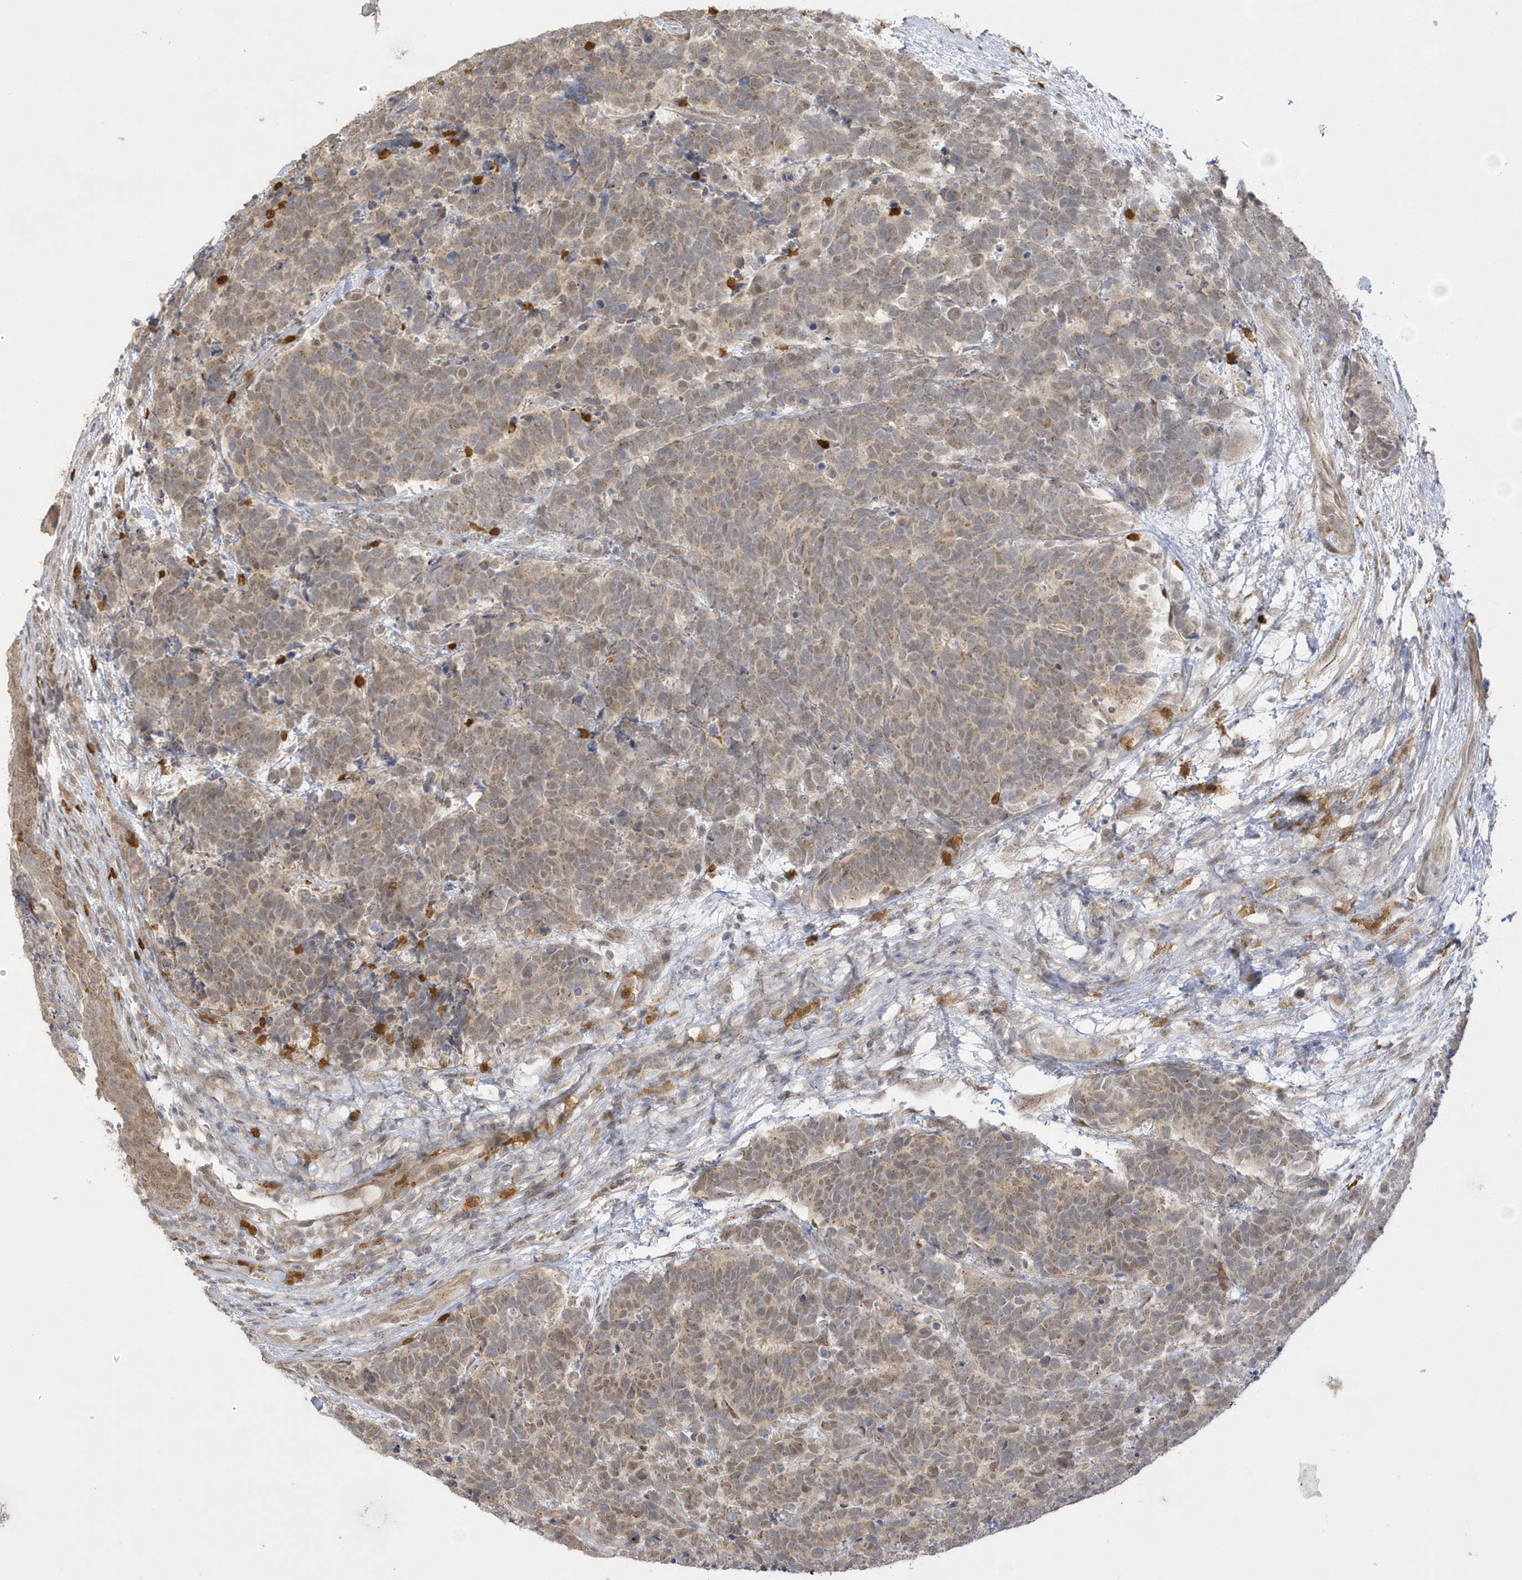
{"staining": {"intensity": "weak", "quantity": ">75%", "location": "cytoplasmic/membranous"}, "tissue": "carcinoid", "cell_type": "Tumor cells", "image_type": "cancer", "snomed": [{"axis": "morphology", "description": "Carcinoma, NOS"}, {"axis": "morphology", "description": "Carcinoid, malignant, NOS"}, {"axis": "topography", "description": "Urinary bladder"}], "caption": "A brown stain labels weak cytoplasmic/membranous expression of a protein in malignant carcinoid tumor cells.", "gene": "NAF1", "patient": {"sex": "male", "age": 57}}